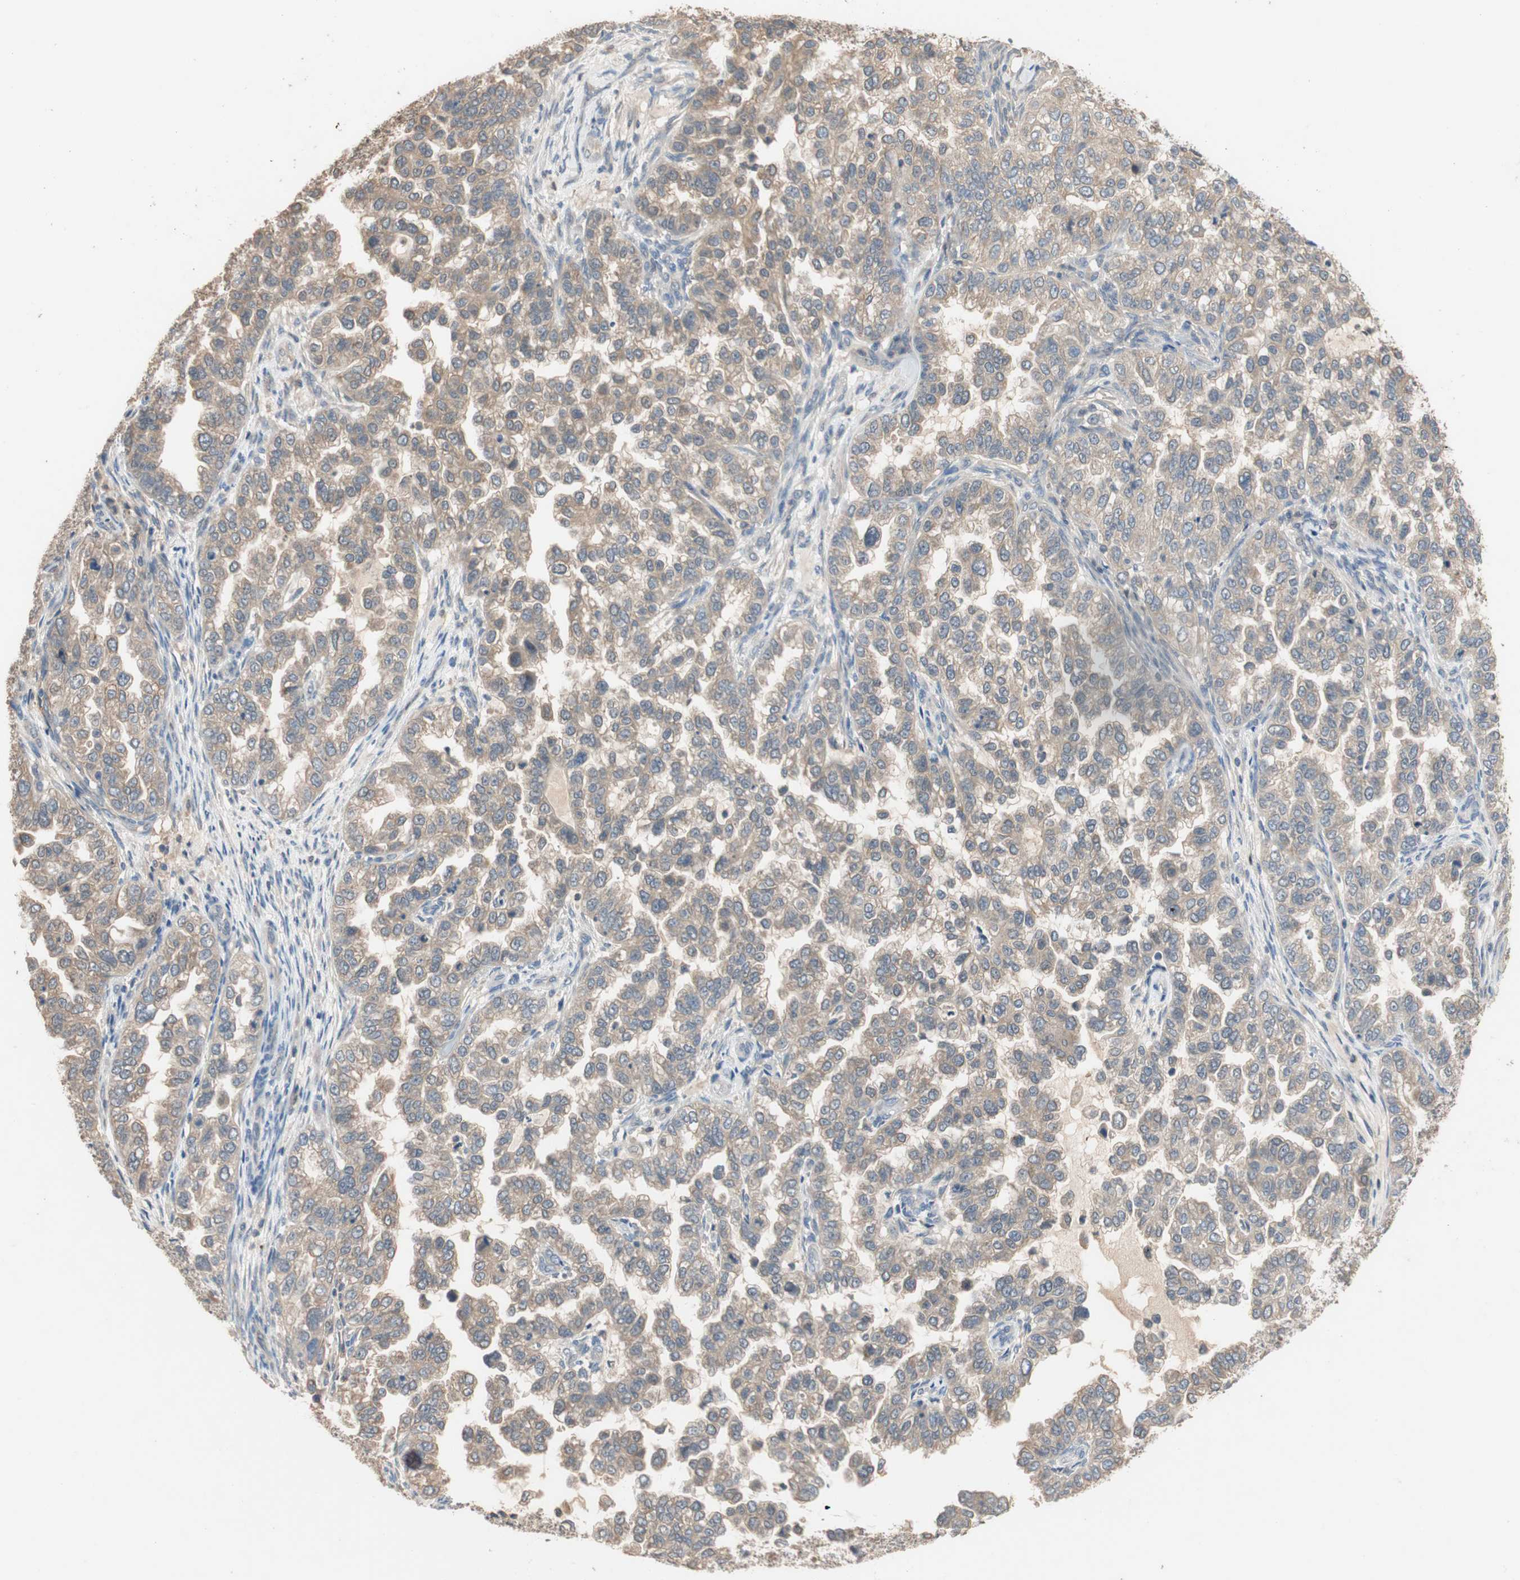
{"staining": {"intensity": "weak", "quantity": ">75%", "location": "cytoplasmic/membranous"}, "tissue": "endometrial cancer", "cell_type": "Tumor cells", "image_type": "cancer", "snomed": [{"axis": "morphology", "description": "Adenocarcinoma, NOS"}, {"axis": "topography", "description": "Endometrium"}], "caption": "An IHC image of neoplastic tissue is shown. Protein staining in brown shows weak cytoplasmic/membranous positivity in adenocarcinoma (endometrial) within tumor cells.", "gene": "ADAP1", "patient": {"sex": "female", "age": 85}}